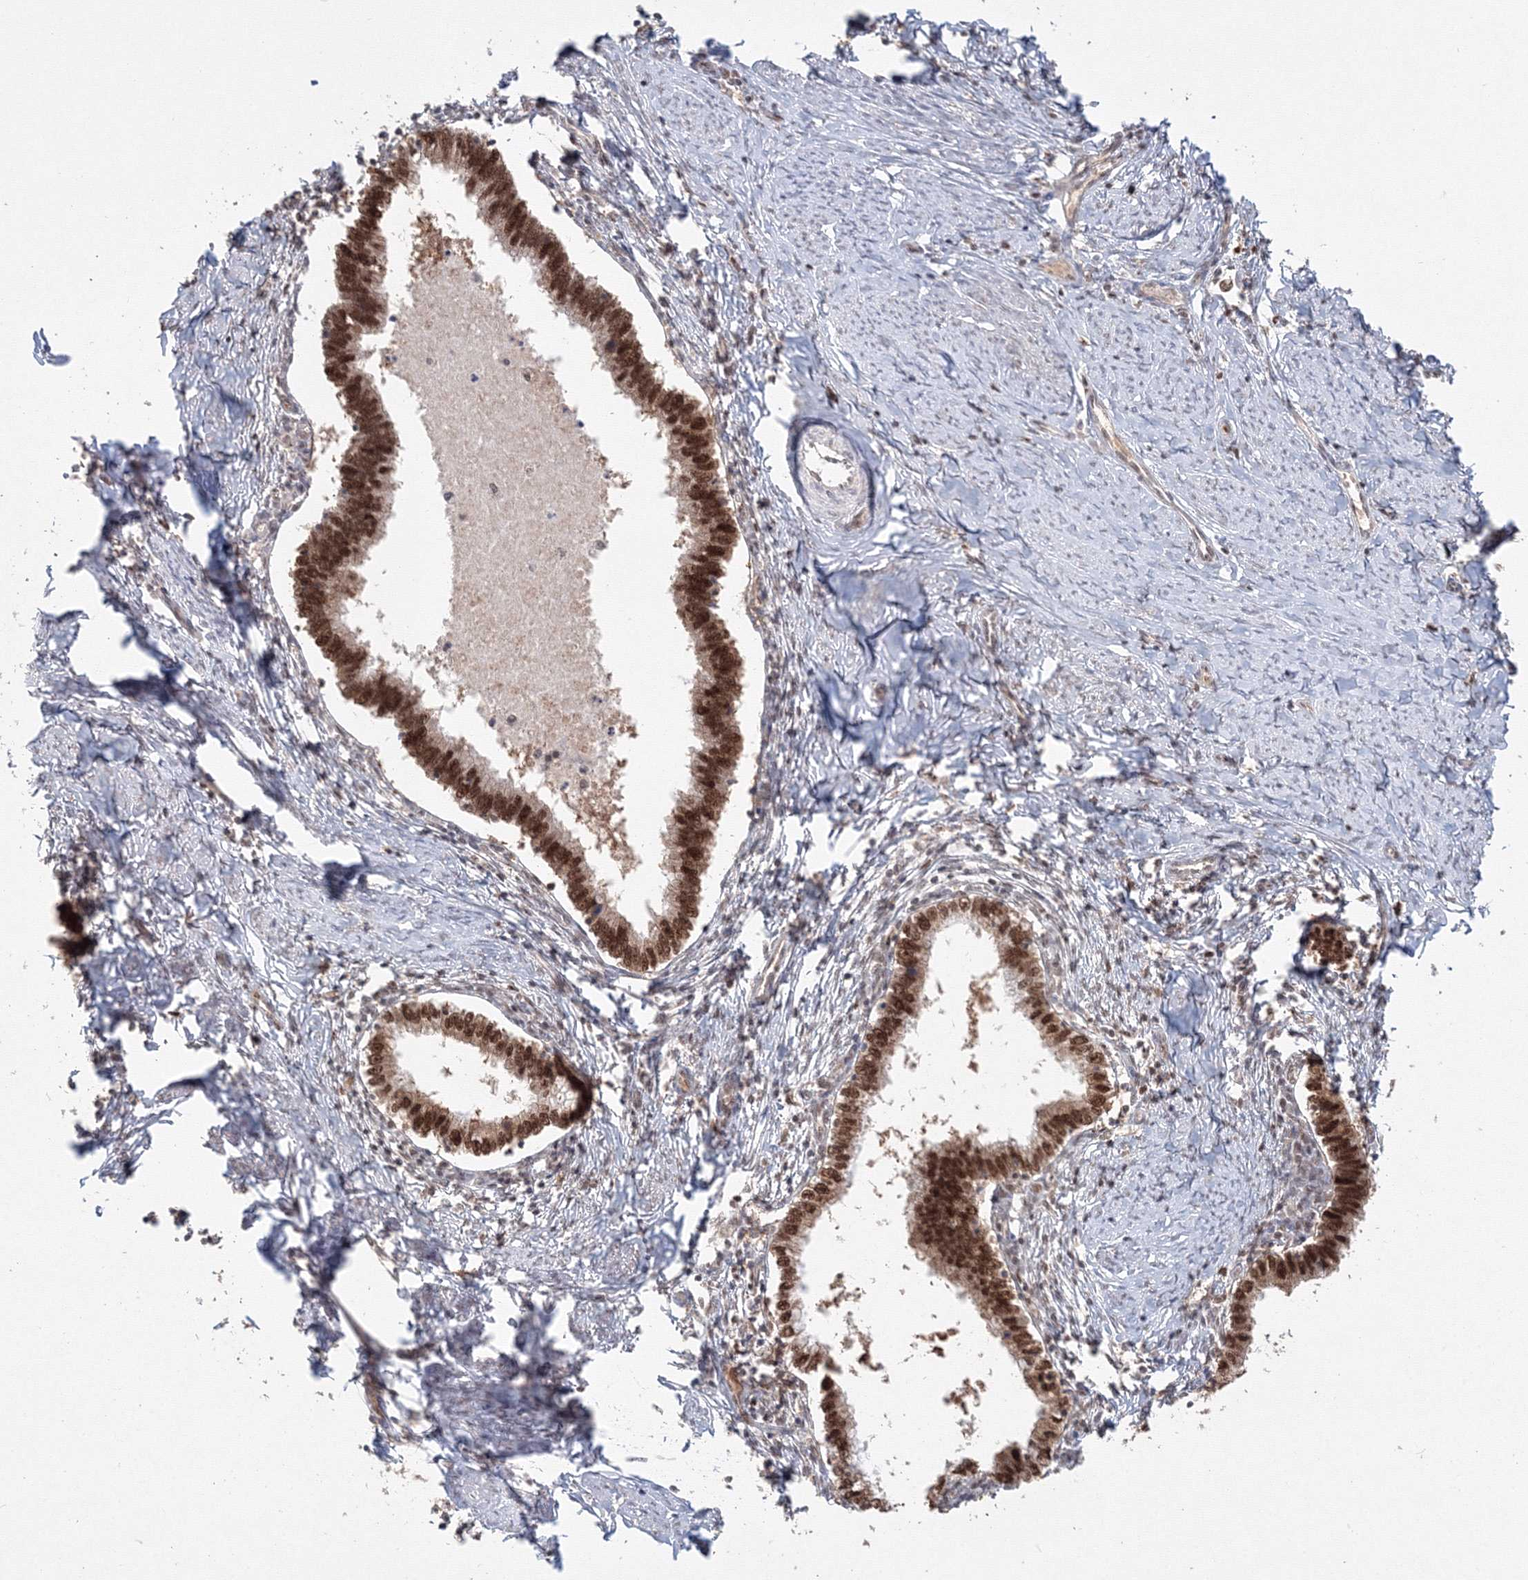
{"staining": {"intensity": "strong", "quantity": ">75%", "location": "nuclear"}, "tissue": "cervical cancer", "cell_type": "Tumor cells", "image_type": "cancer", "snomed": [{"axis": "morphology", "description": "Adenocarcinoma, NOS"}, {"axis": "topography", "description": "Cervix"}], "caption": "A photomicrograph showing strong nuclear expression in approximately >75% of tumor cells in cervical cancer (adenocarcinoma), as visualized by brown immunohistochemical staining.", "gene": "IWS1", "patient": {"sex": "female", "age": 36}}